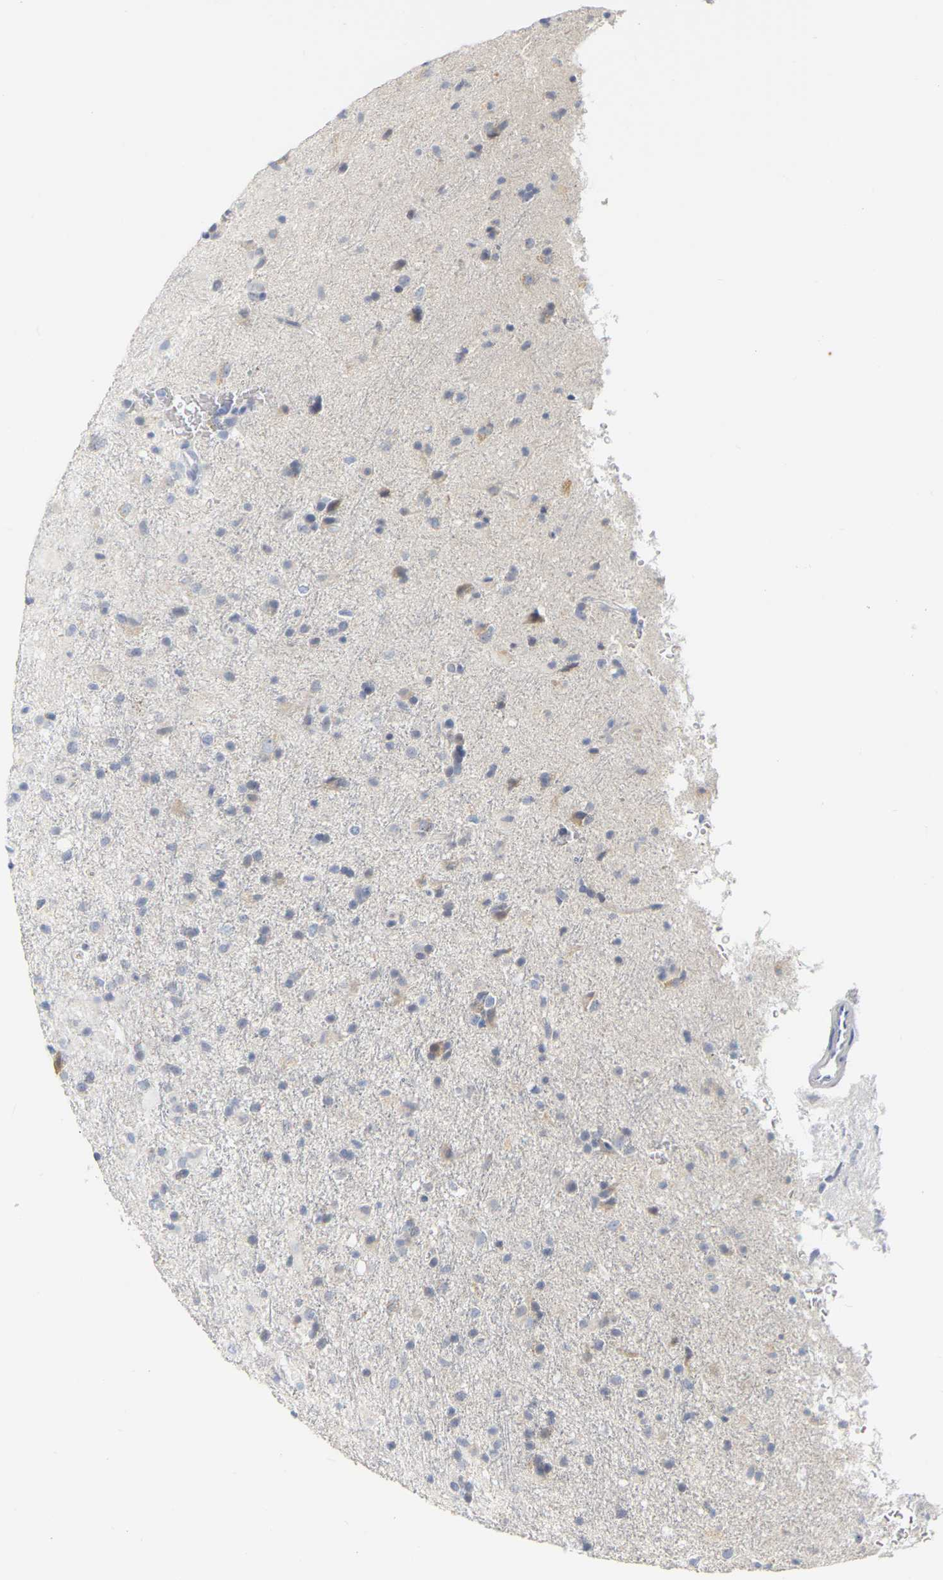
{"staining": {"intensity": "negative", "quantity": "none", "location": "none"}, "tissue": "glioma", "cell_type": "Tumor cells", "image_type": "cancer", "snomed": [{"axis": "morphology", "description": "Glioma, malignant, Low grade"}, {"axis": "topography", "description": "Brain"}], "caption": "An image of malignant glioma (low-grade) stained for a protein reveals no brown staining in tumor cells. (Brightfield microscopy of DAB immunohistochemistry (IHC) at high magnification).", "gene": "KRT76", "patient": {"sex": "male", "age": 65}}